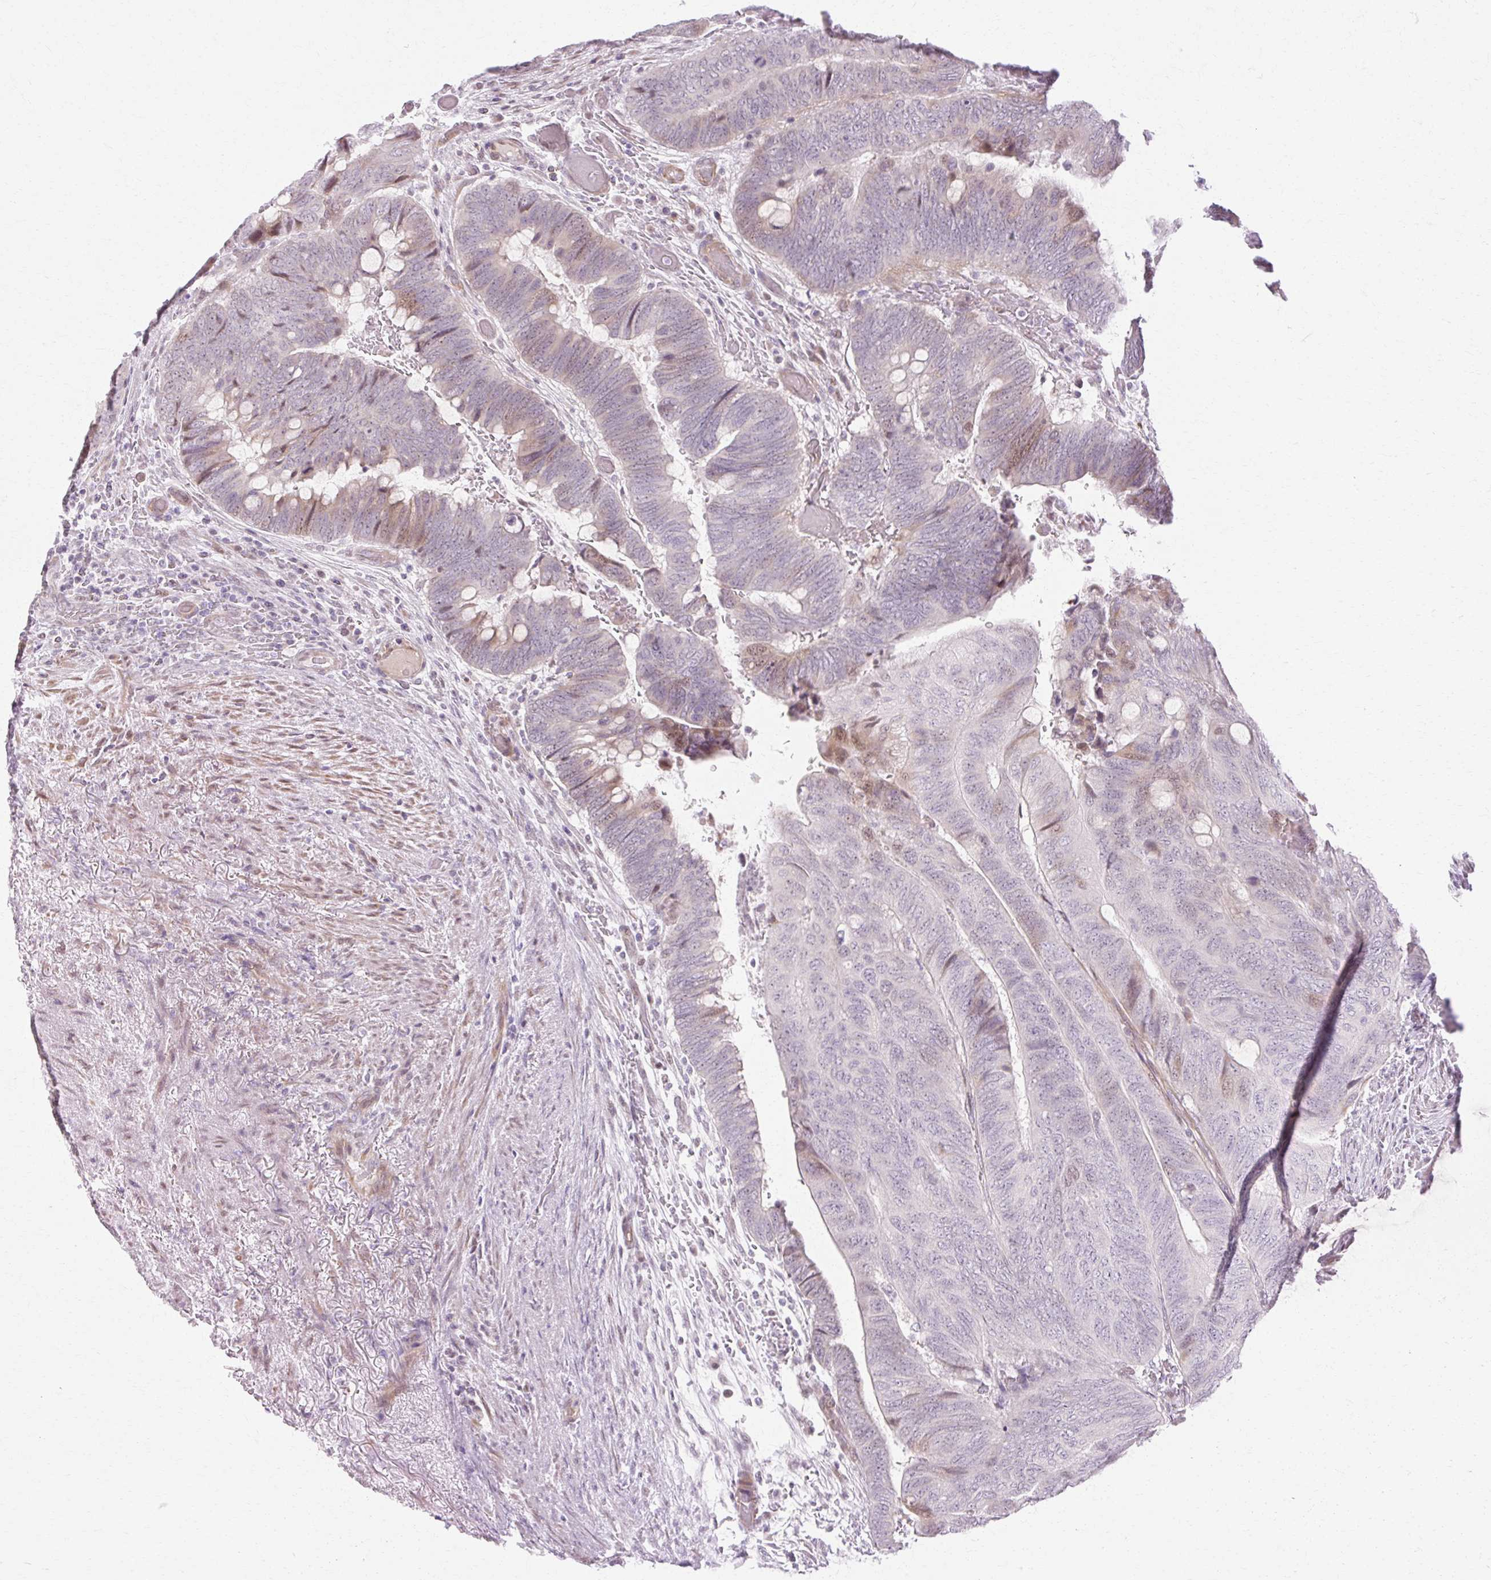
{"staining": {"intensity": "weak", "quantity": "<25%", "location": "nuclear"}, "tissue": "colorectal cancer", "cell_type": "Tumor cells", "image_type": "cancer", "snomed": [{"axis": "morphology", "description": "Normal tissue, NOS"}, {"axis": "morphology", "description": "Adenocarcinoma, NOS"}, {"axis": "topography", "description": "Rectum"}, {"axis": "topography", "description": "Peripheral nerve tissue"}], "caption": "DAB immunohistochemical staining of human adenocarcinoma (colorectal) exhibits no significant staining in tumor cells.", "gene": "C3orf49", "patient": {"sex": "male", "age": 92}}